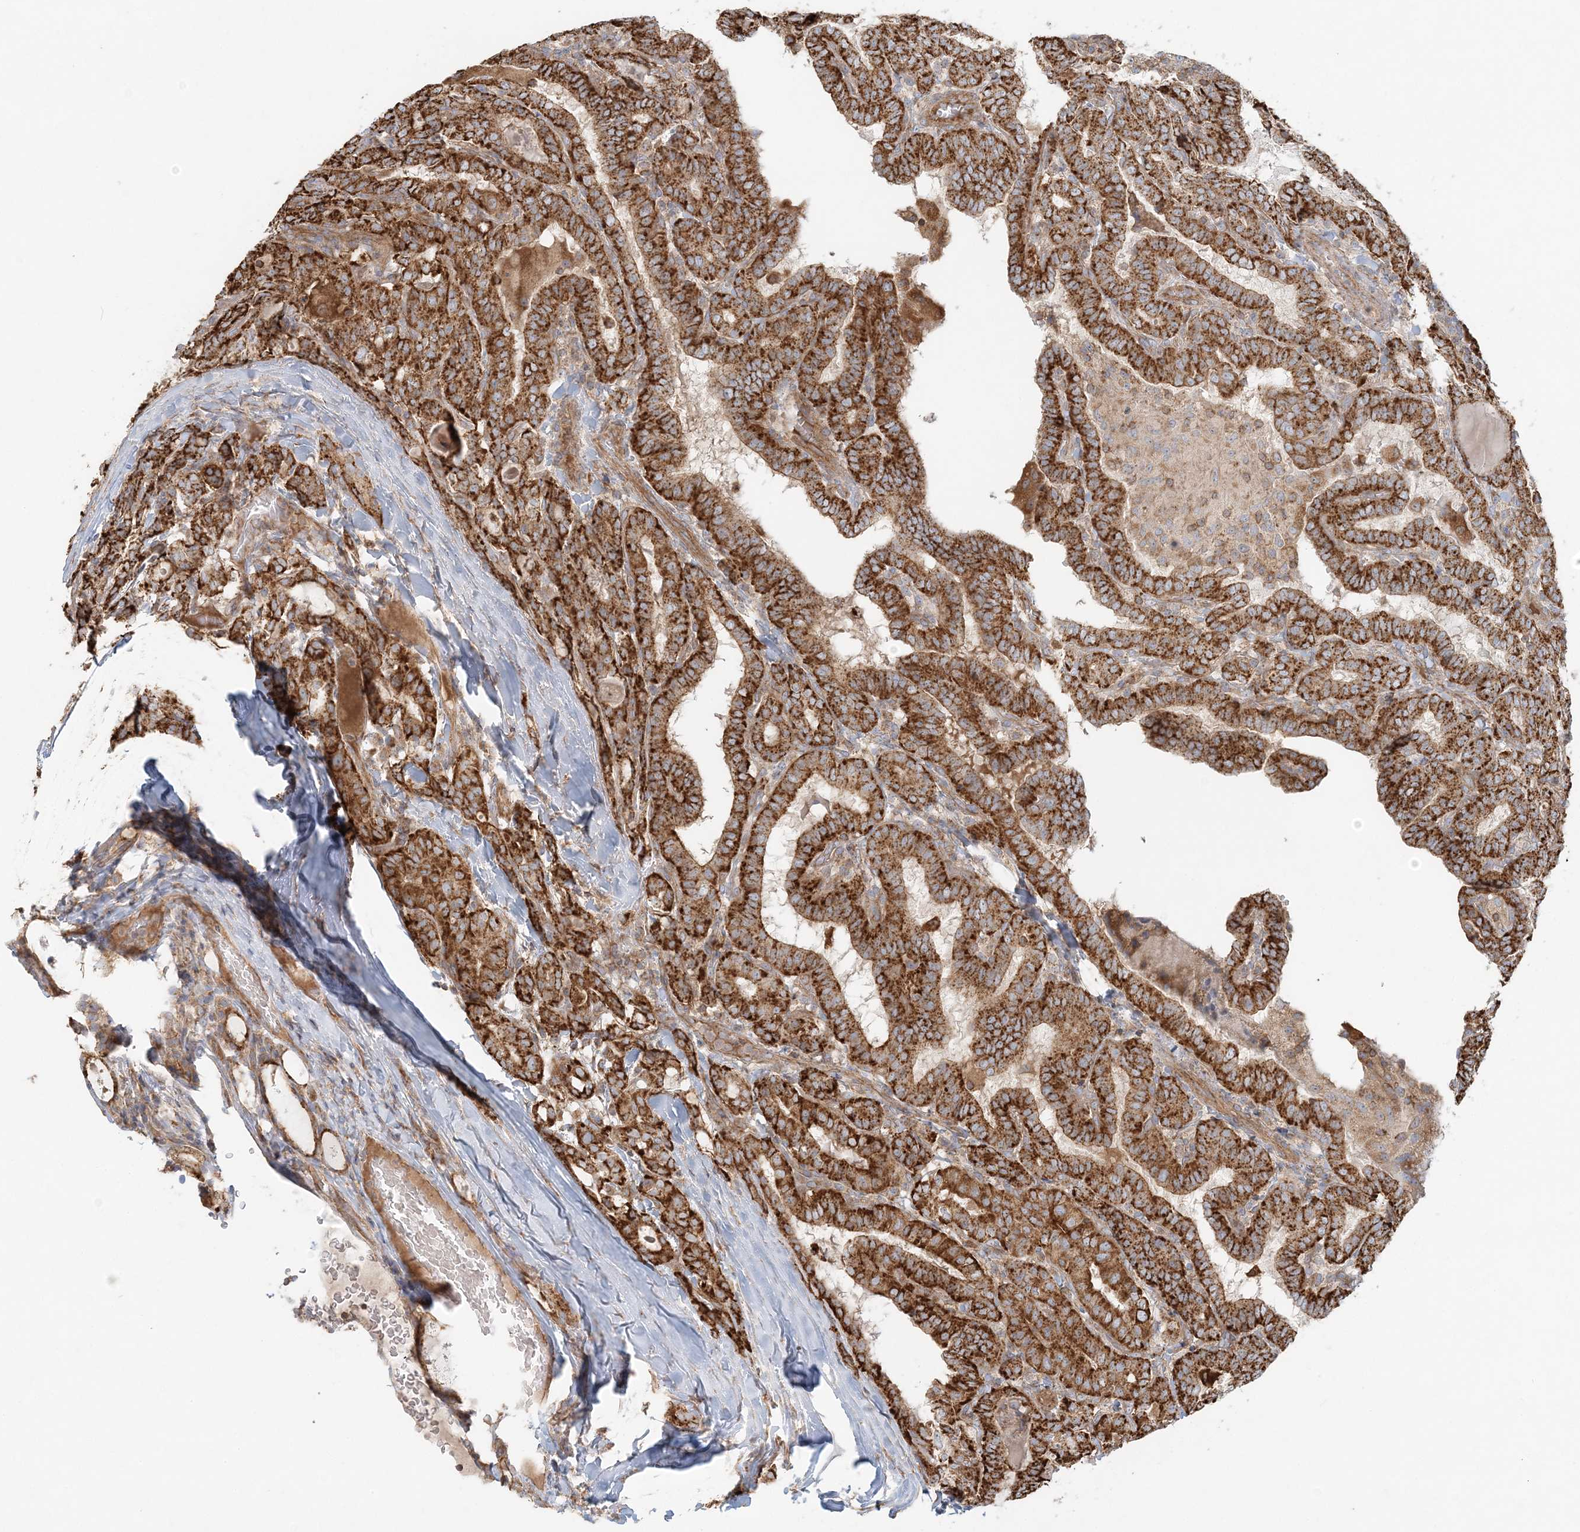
{"staining": {"intensity": "strong", "quantity": ">75%", "location": "cytoplasmic/membranous"}, "tissue": "thyroid cancer", "cell_type": "Tumor cells", "image_type": "cancer", "snomed": [{"axis": "morphology", "description": "Papillary adenocarcinoma, NOS"}, {"axis": "topography", "description": "Thyroid gland"}], "caption": "The immunohistochemical stain labels strong cytoplasmic/membranous staining in tumor cells of papillary adenocarcinoma (thyroid) tissue.", "gene": "KIAA0232", "patient": {"sex": "female", "age": 72}}